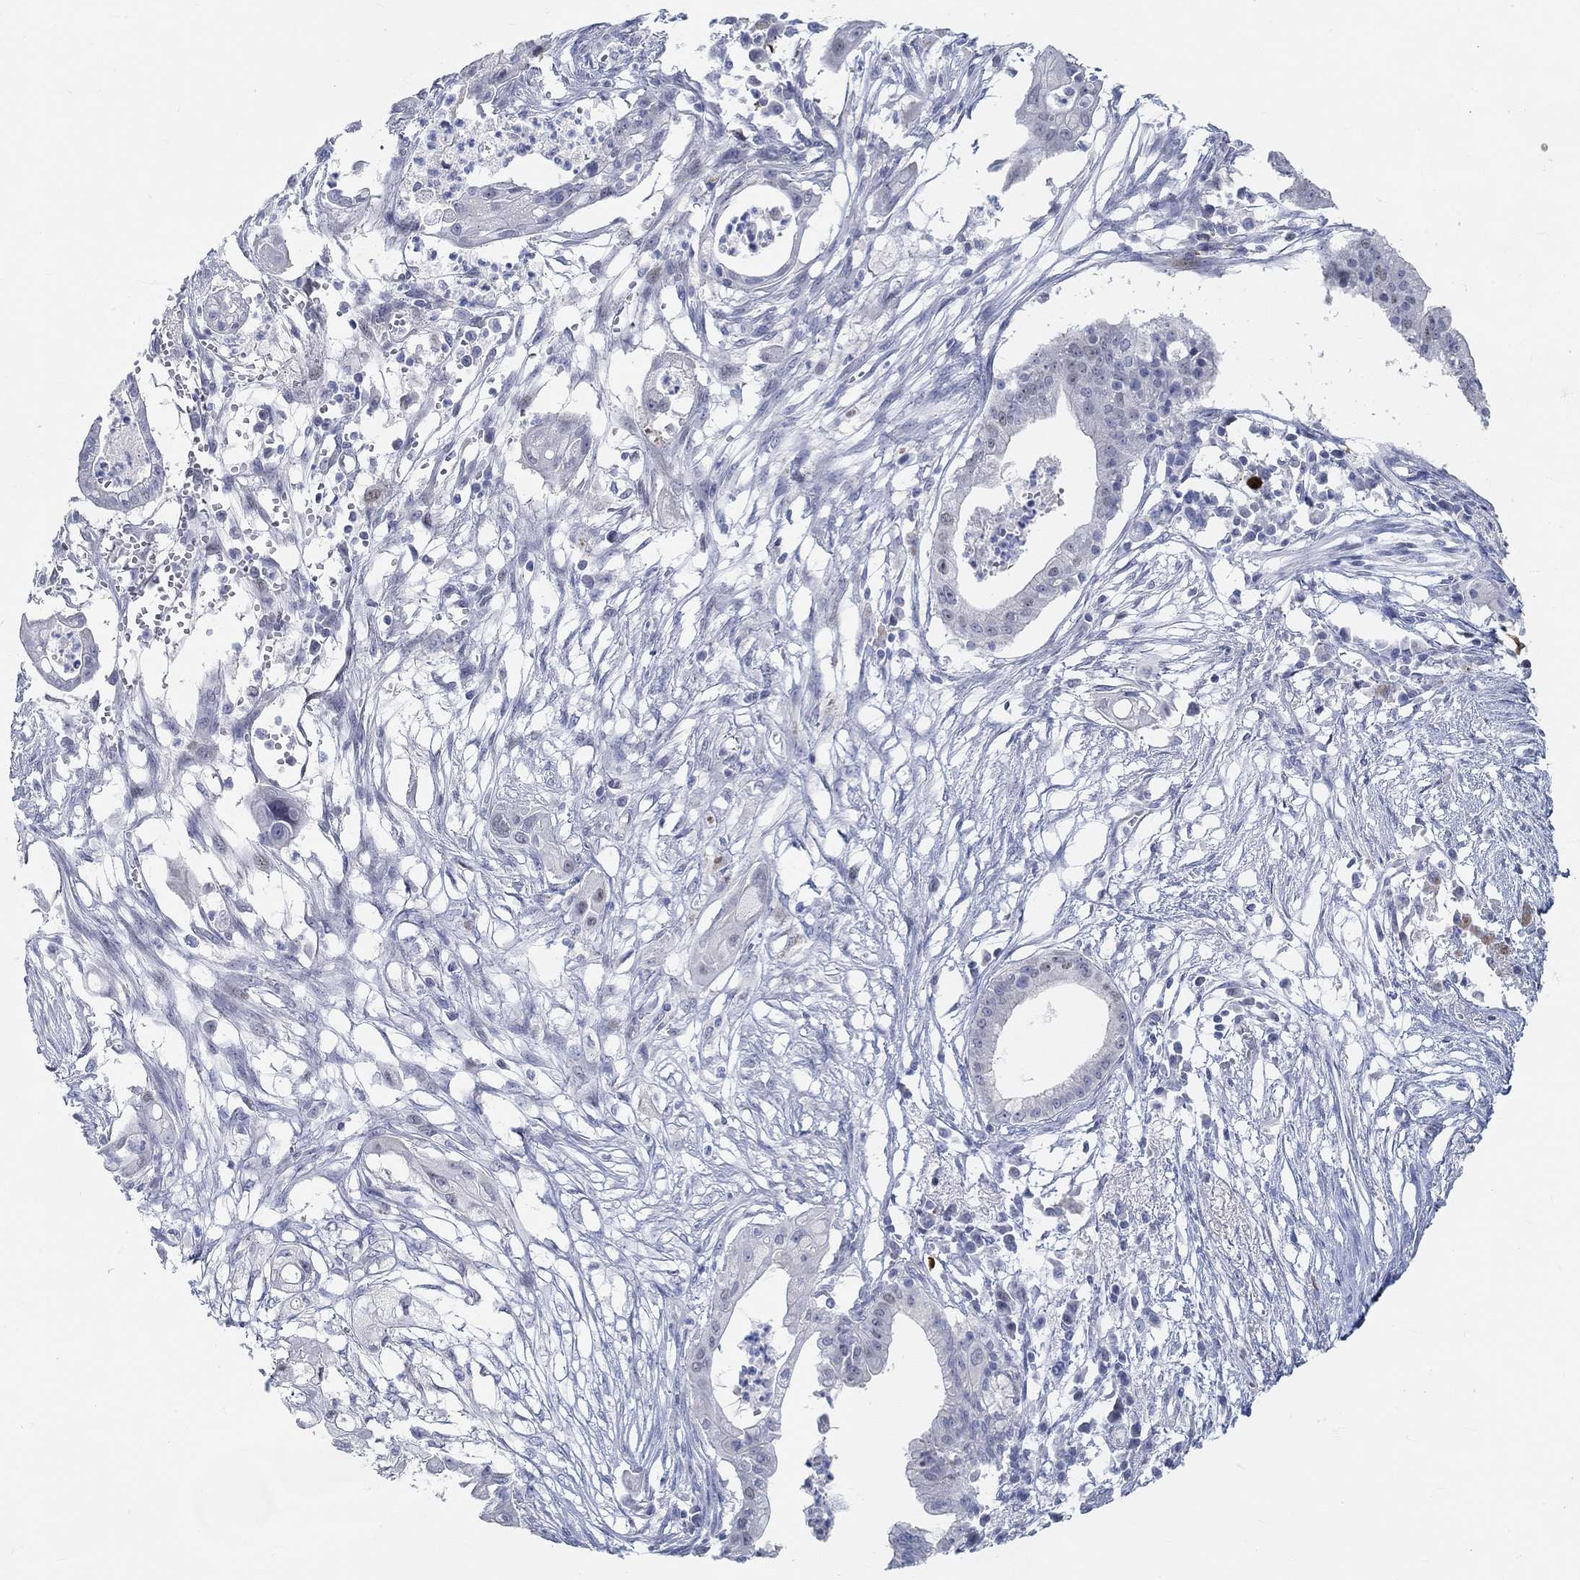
{"staining": {"intensity": "negative", "quantity": "none", "location": "none"}, "tissue": "pancreatic cancer", "cell_type": "Tumor cells", "image_type": "cancer", "snomed": [{"axis": "morphology", "description": "Normal tissue, NOS"}, {"axis": "morphology", "description": "Adenocarcinoma, NOS"}, {"axis": "topography", "description": "Pancreas"}], "caption": "IHC of pancreatic adenocarcinoma demonstrates no positivity in tumor cells.", "gene": "SNTG2", "patient": {"sex": "female", "age": 58}}